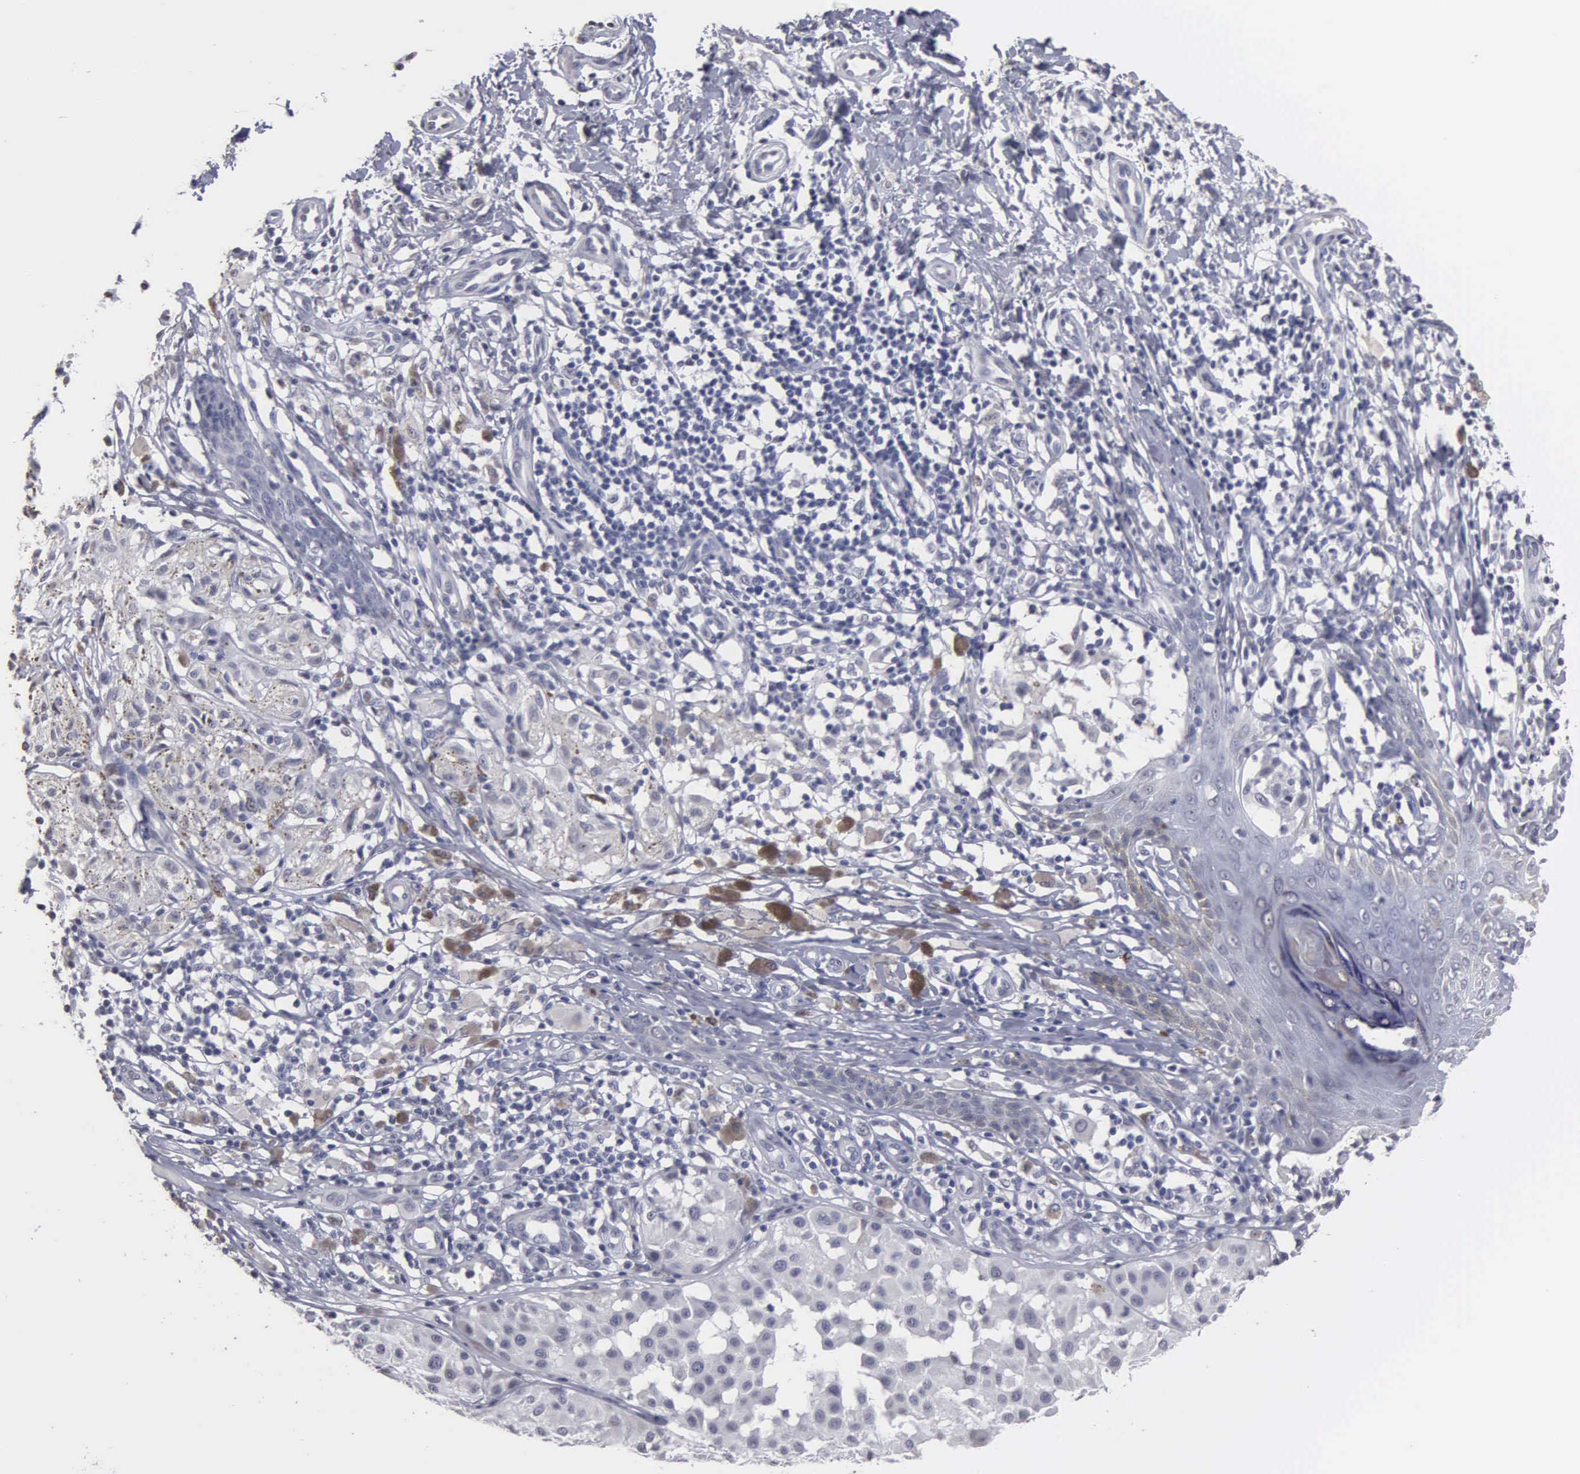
{"staining": {"intensity": "negative", "quantity": "none", "location": "none"}, "tissue": "melanoma", "cell_type": "Tumor cells", "image_type": "cancer", "snomed": [{"axis": "morphology", "description": "Malignant melanoma, NOS"}, {"axis": "topography", "description": "Skin"}], "caption": "This is an immunohistochemistry (IHC) photomicrograph of human malignant melanoma. There is no positivity in tumor cells.", "gene": "UPB1", "patient": {"sex": "male", "age": 36}}